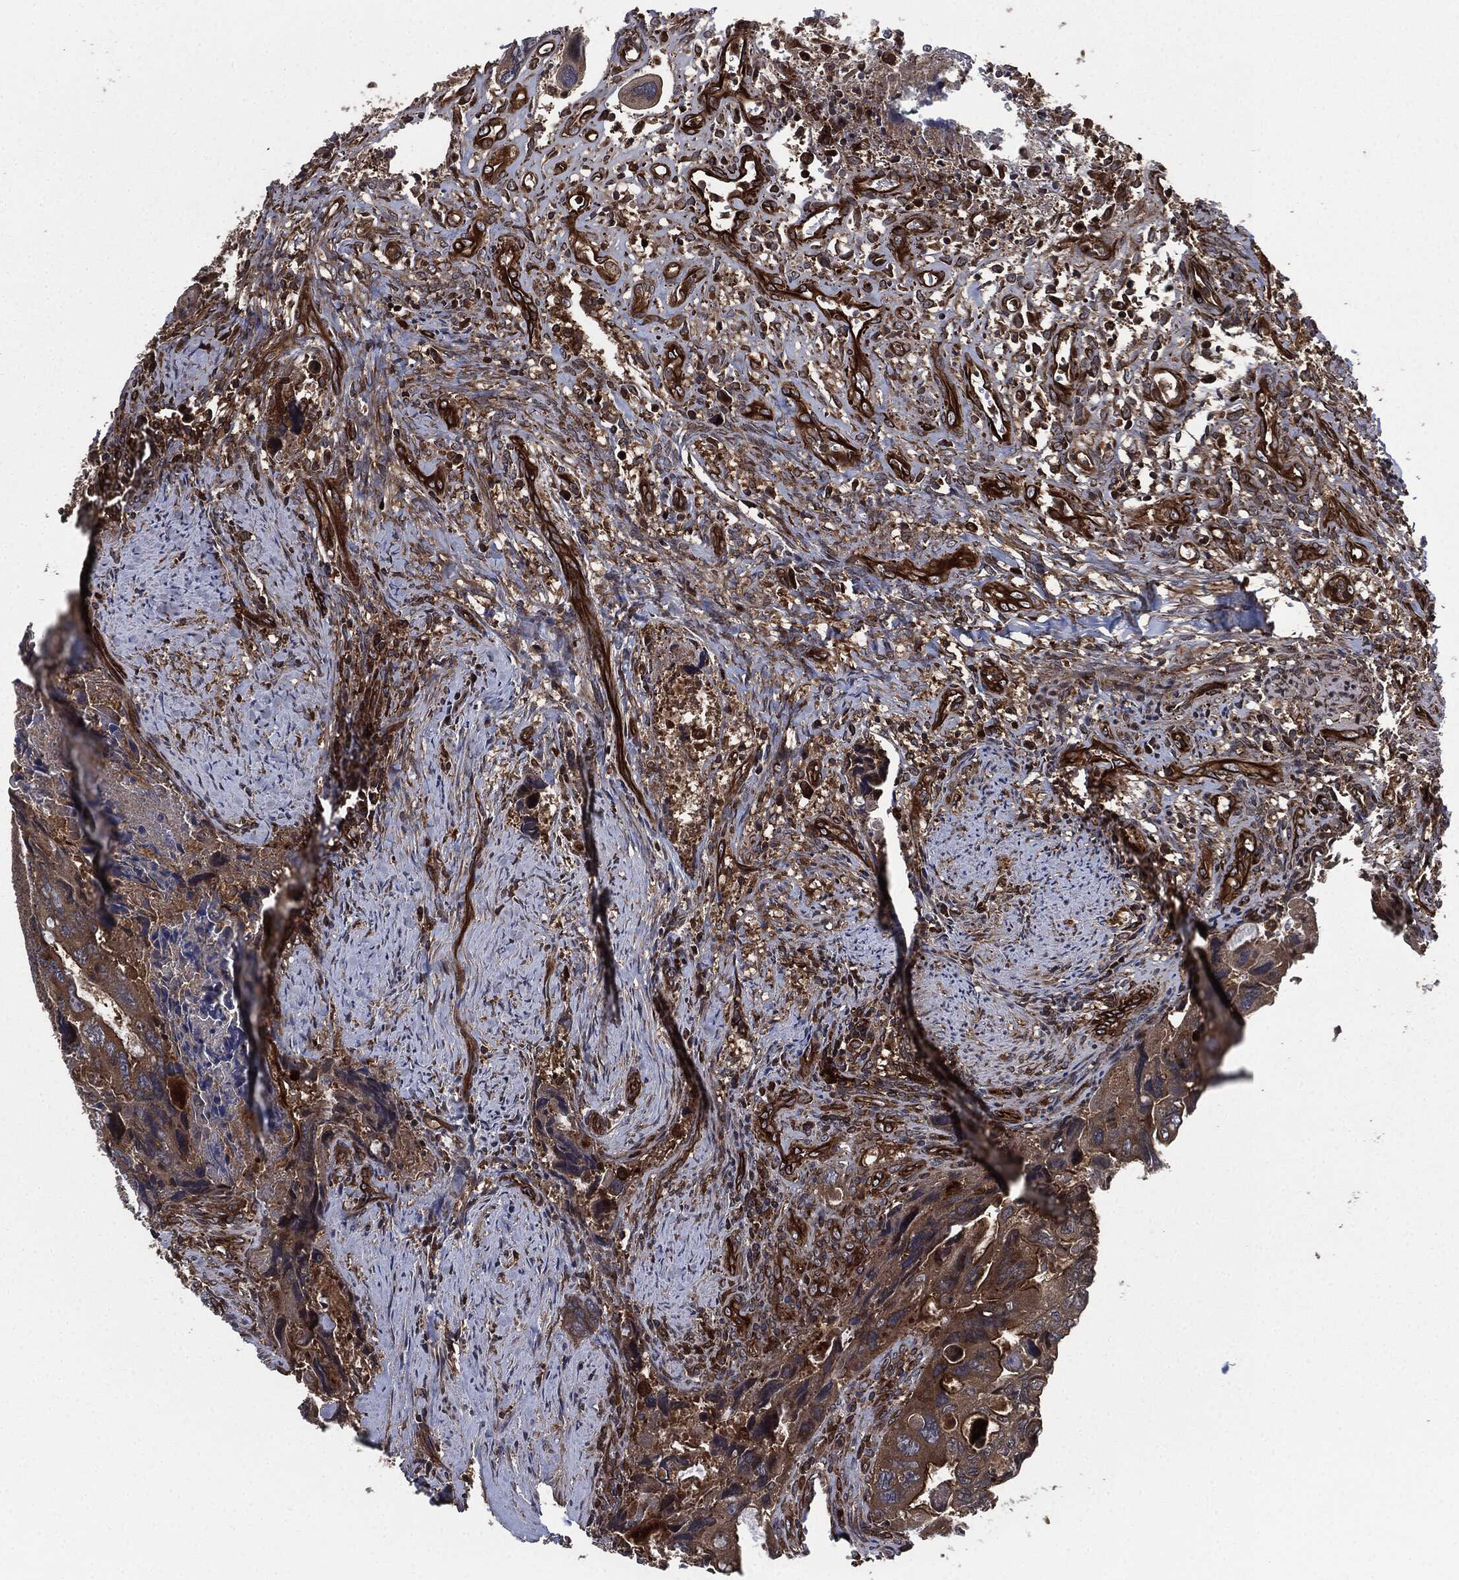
{"staining": {"intensity": "strong", "quantity": ">75%", "location": "cytoplasmic/membranous"}, "tissue": "colorectal cancer", "cell_type": "Tumor cells", "image_type": "cancer", "snomed": [{"axis": "morphology", "description": "Adenocarcinoma, NOS"}, {"axis": "topography", "description": "Rectum"}], "caption": "Approximately >75% of tumor cells in adenocarcinoma (colorectal) show strong cytoplasmic/membranous protein staining as visualized by brown immunohistochemical staining.", "gene": "RAP1GDS1", "patient": {"sex": "male", "age": 62}}